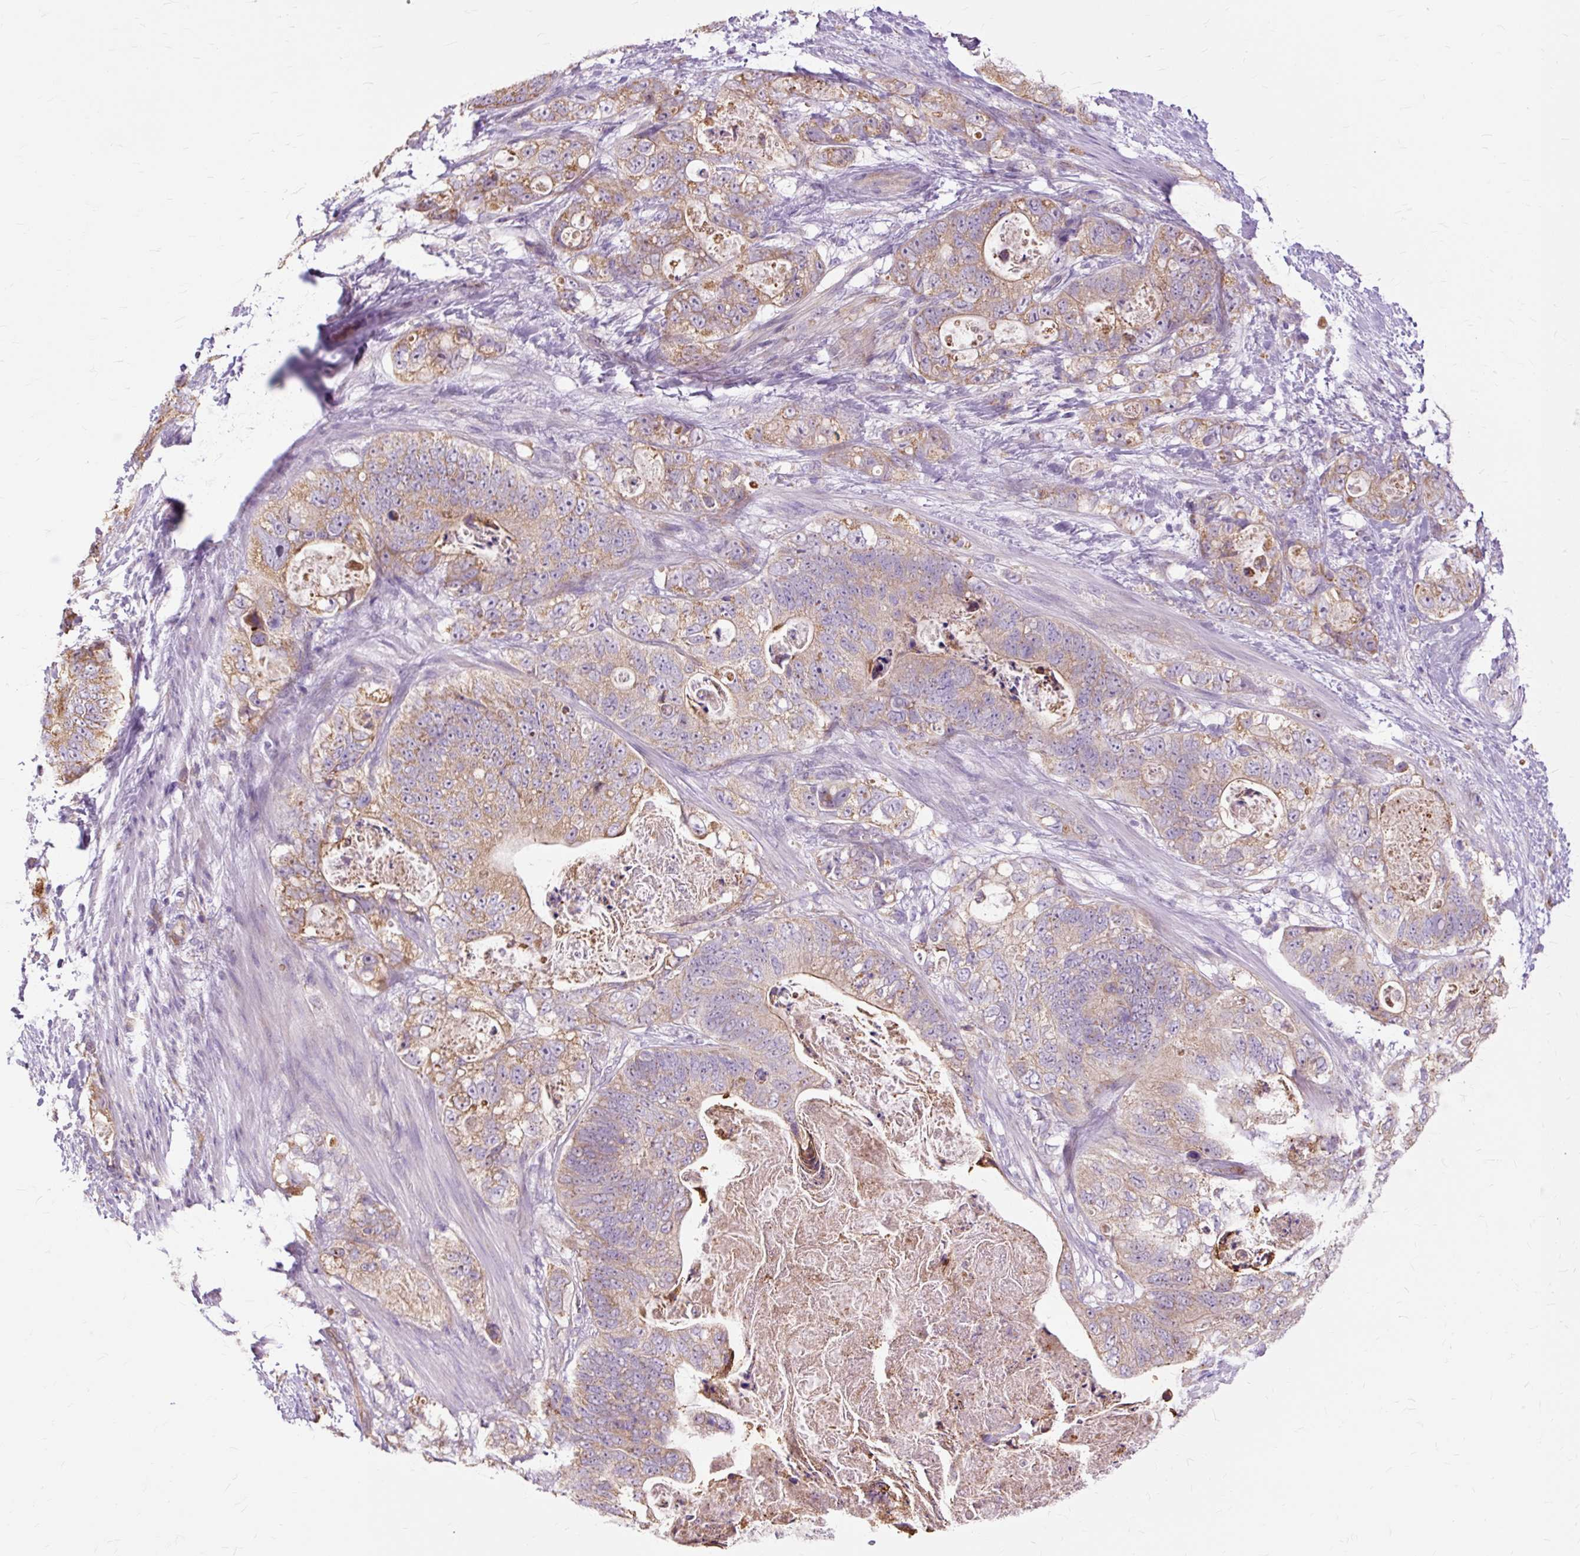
{"staining": {"intensity": "moderate", "quantity": ">75%", "location": "cytoplasmic/membranous"}, "tissue": "stomach cancer", "cell_type": "Tumor cells", "image_type": "cancer", "snomed": [{"axis": "morphology", "description": "Normal tissue, NOS"}, {"axis": "morphology", "description": "Adenocarcinoma, NOS"}, {"axis": "topography", "description": "Stomach"}], "caption": "This micrograph displays IHC staining of human stomach cancer, with medium moderate cytoplasmic/membranous expression in approximately >75% of tumor cells.", "gene": "PDZD2", "patient": {"sex": "female", "age": 89}}